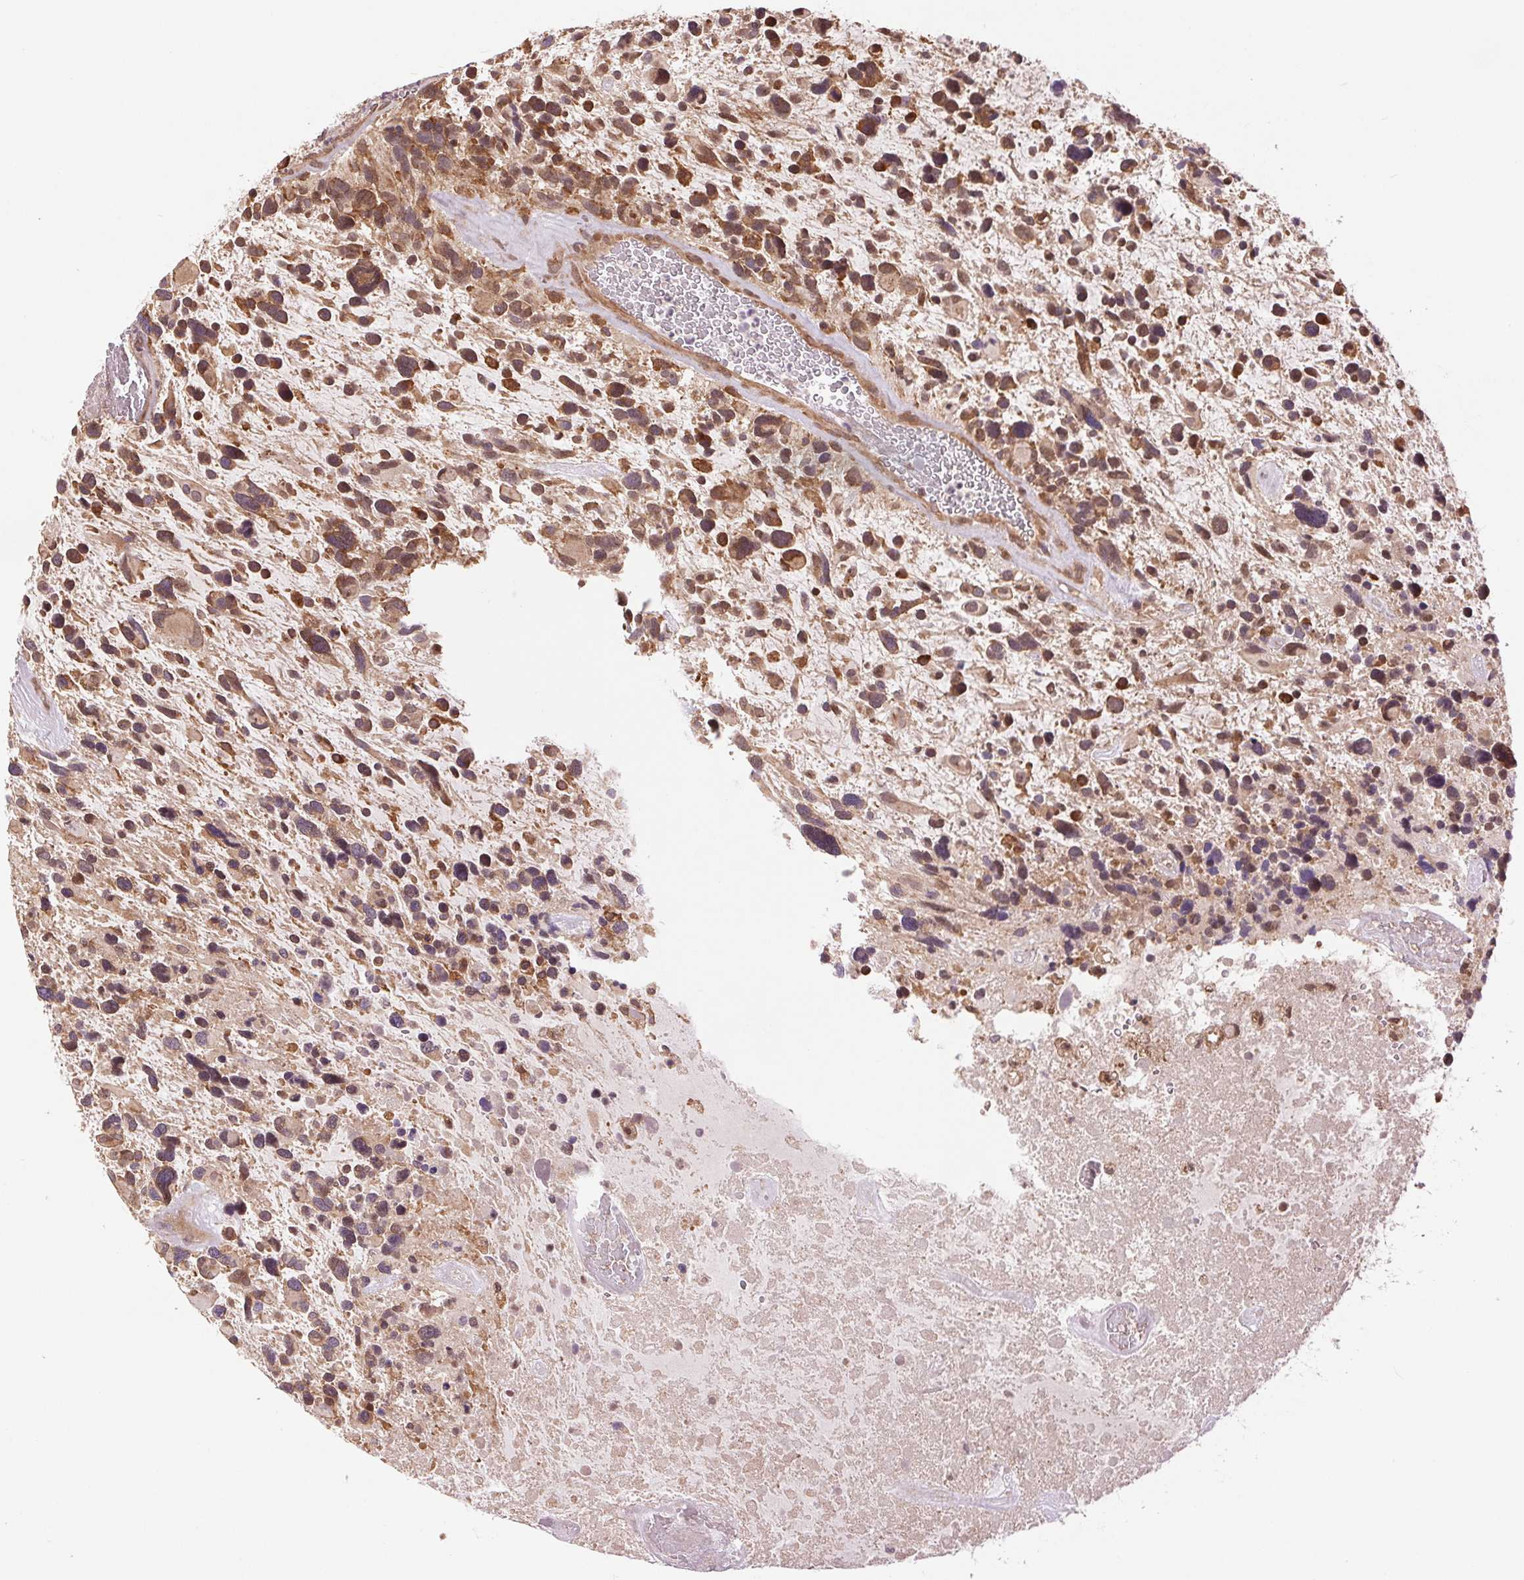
{"staining": {"intensity": "moderate", "quantity": "25%-75%", "location": "cytoplasmic/membranous"}, "tissue": "glioma", "cell_type": "Tumor cells", "image_type": "cancer", "snomed": [{"axis": "morphology", "description": "Glioma, malignant, High grade"}, {"axis": "topography", "description": "Brain"}], "caption": "An image showing moderate cytoplasmic/membranous positivity in about 25%-75% of tumor cells in glioma, as visualized by brown immunohistochemical staining.", "gene": "BTF3L4", "patient": {"sex": "male", "age": 49}}